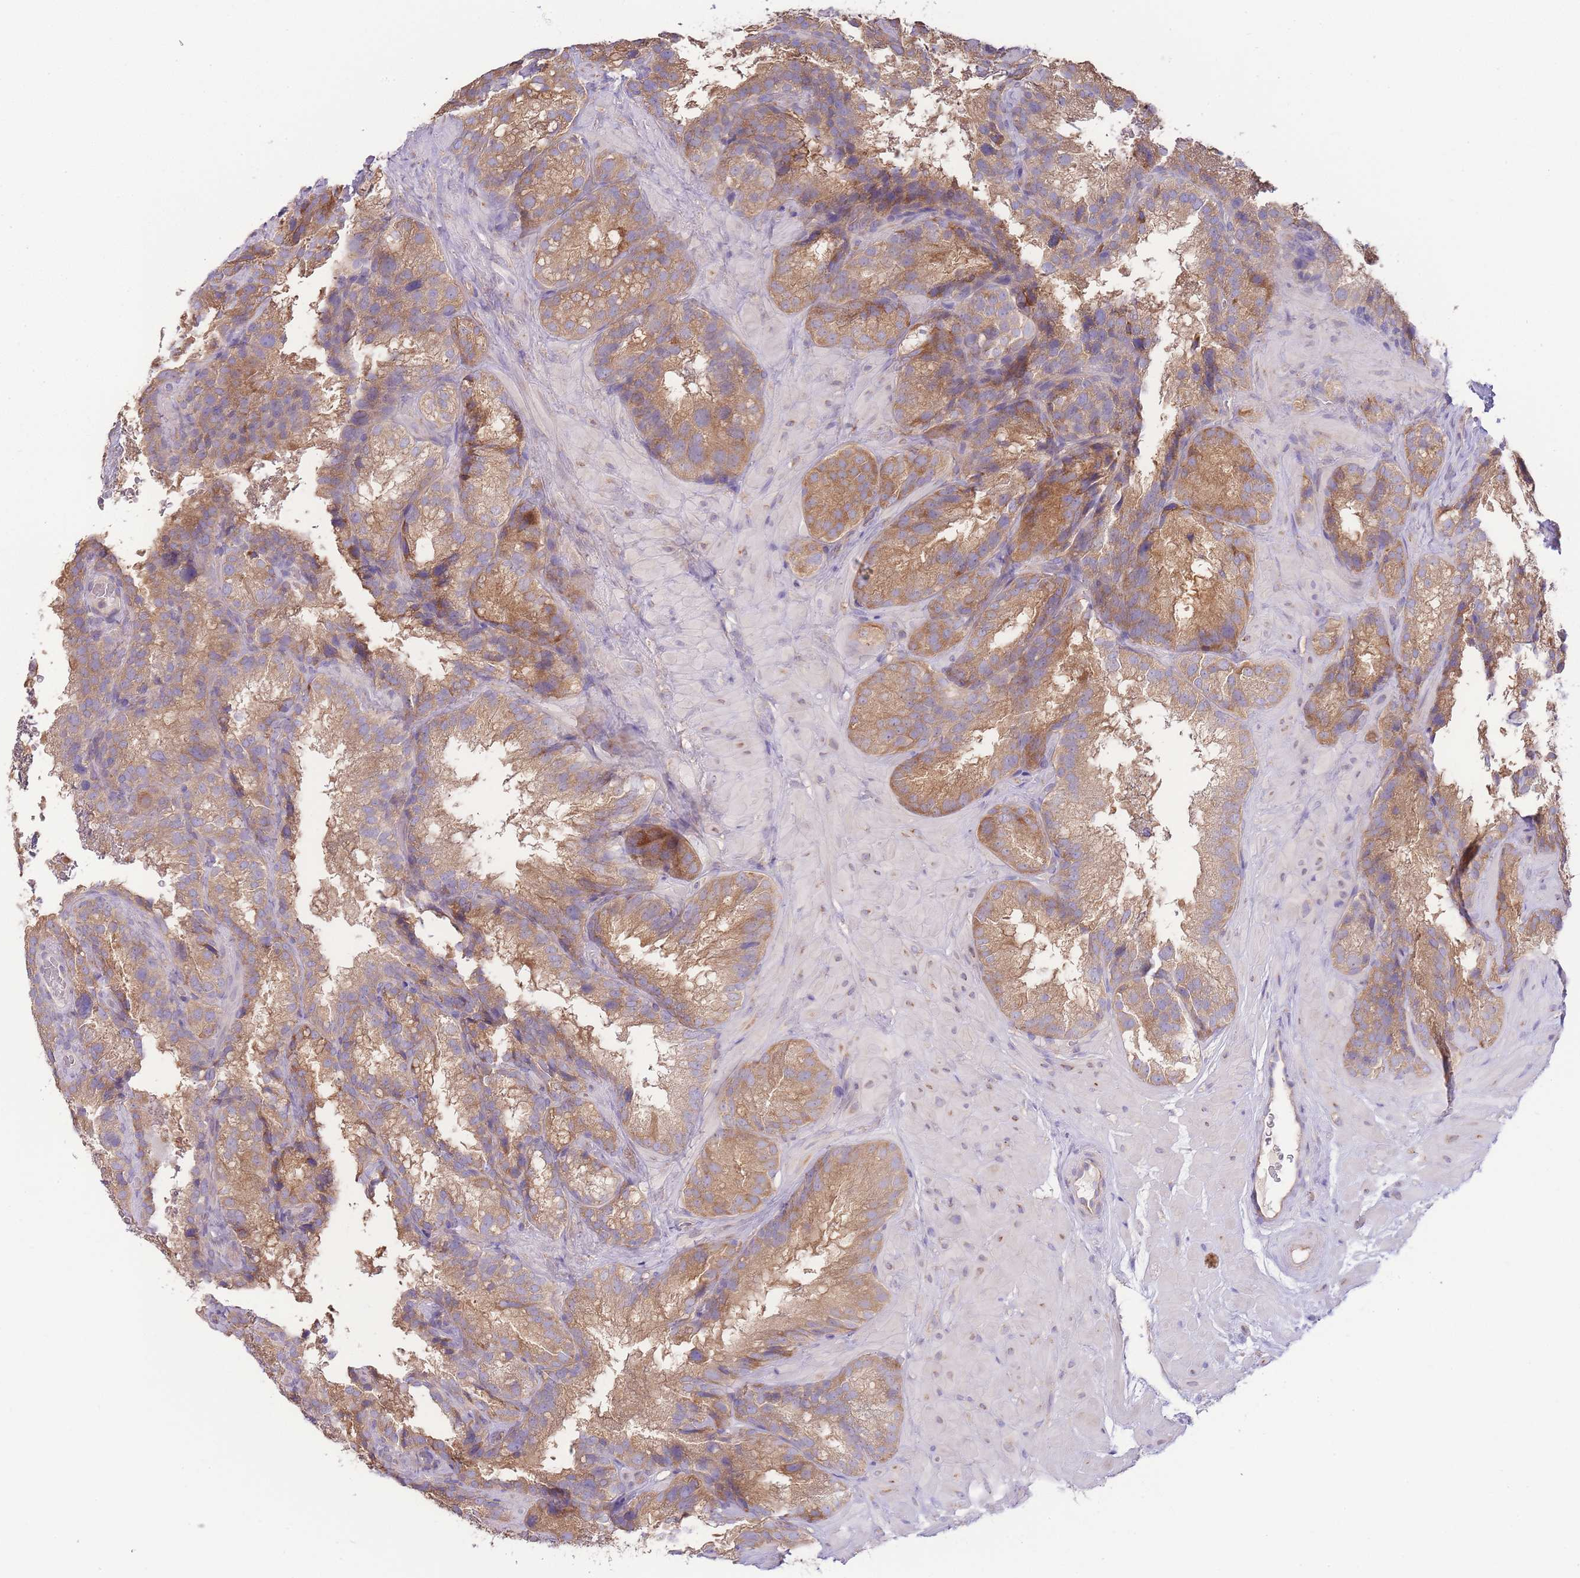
{"staining": {"intensity": "moderate", "quantity": ">75%", "location": "cytoplasmic/membranous"}, "tissue": "seminal vesicle", "cell_type": "Glandular cells", "image_type": "normal", "snomed": [{"axis": "morphology", "description": "Normal tissue, NOS"}, {"axis": "topography", "description": "Seminal veicle"}], "caption": "Immunohistochemical staining of benign human seminal vesicle reveals medium levels of moderate cytoplasmic/membranous expression in approximately >75% of glandular cells.", "gene": "BEX1", "patient": {"sex": "male", "age": 58}}